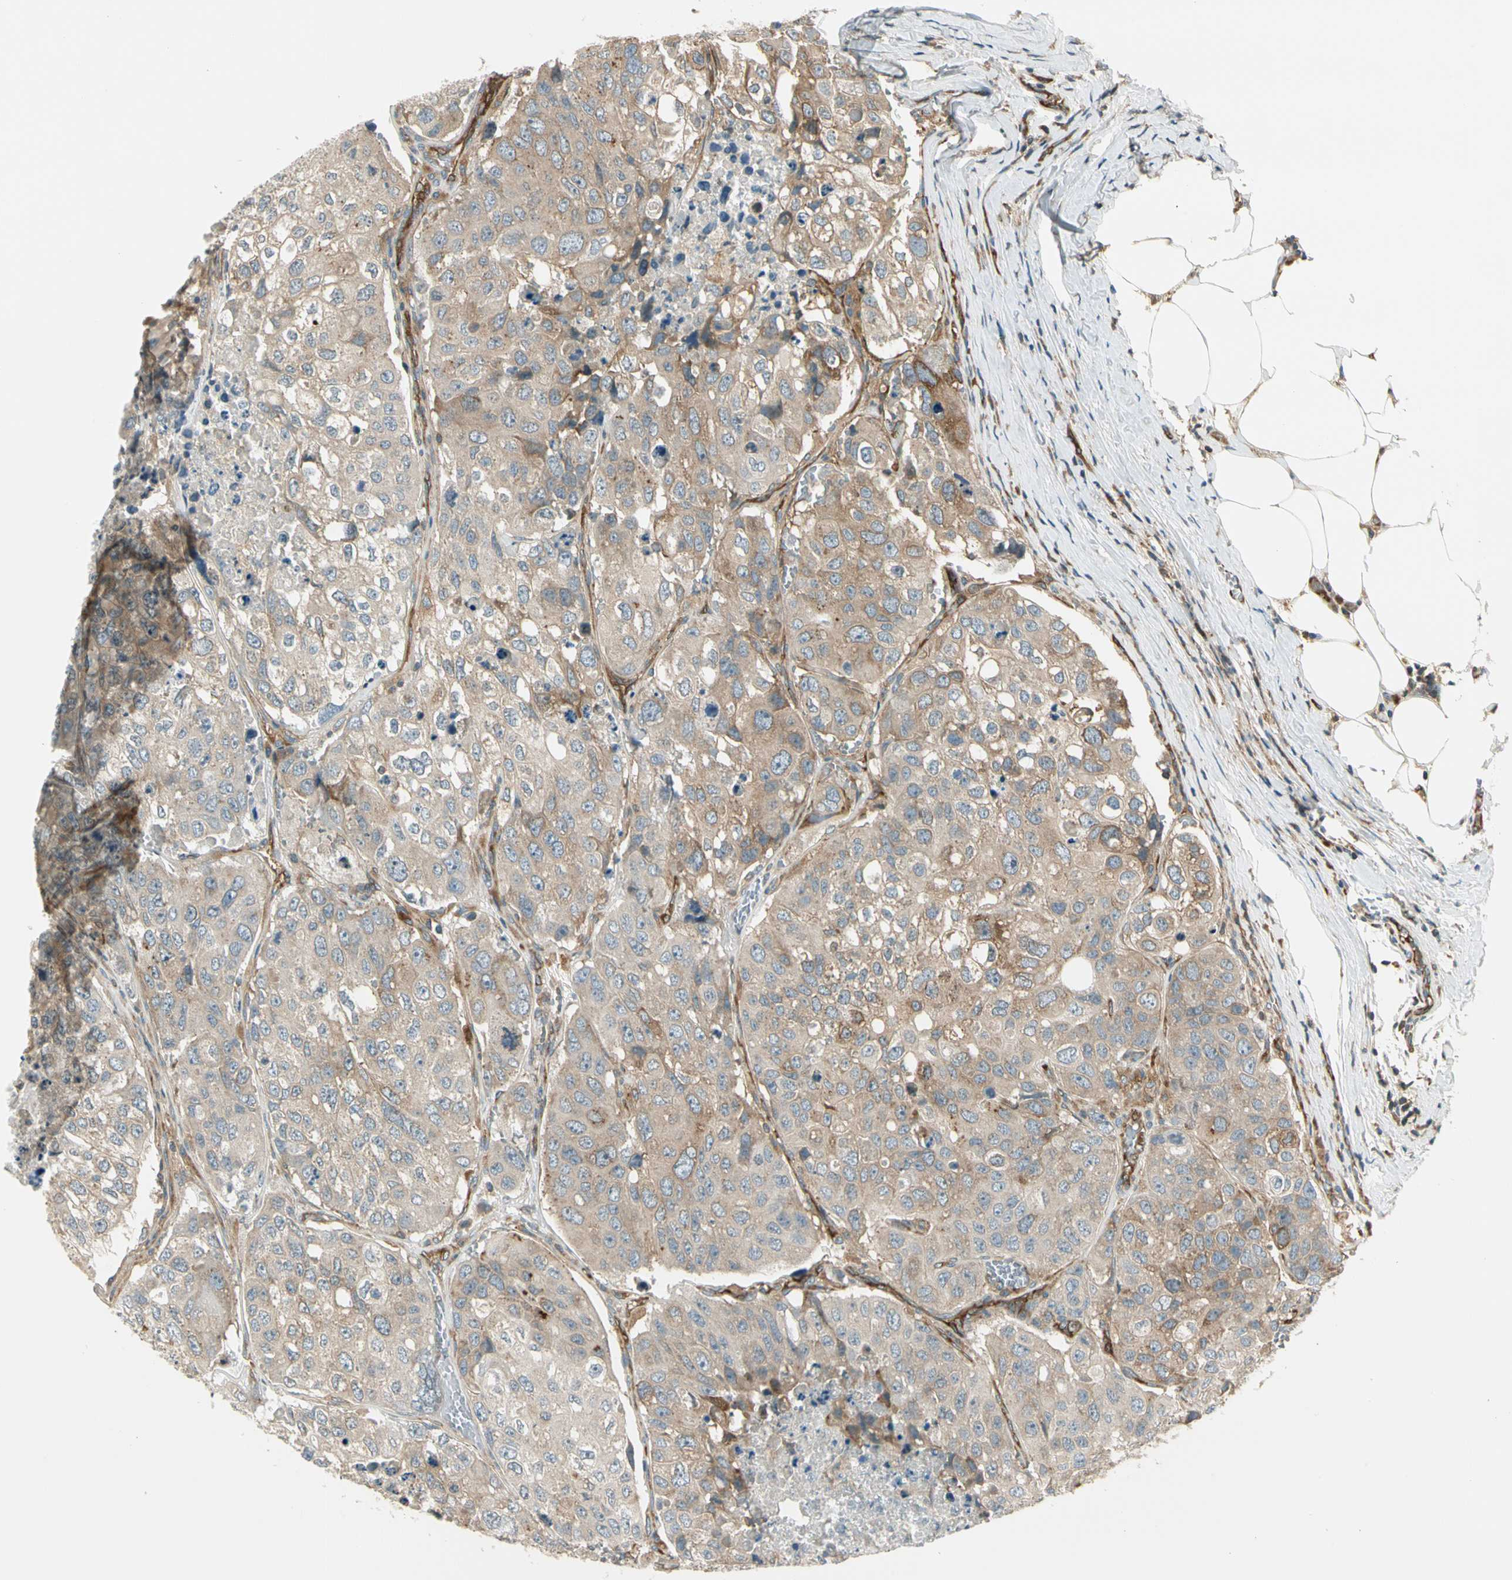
{"staining": {"intensity": "weak", "quantity": "25%-75%", "location": "cytoplasmic/membranous"}, "tissue": "urothelial cancer", "cell_type": "Tumor cells", "image_type": "cancer", "snomed": [{"axis": "morphology", "description": "Urothelial carcinoma, High grade"}, {"axis": "topography", "description": "Lymph node"}, {"axis": "topography", "description": "Urinary bladder"}], "caption": "The histopathology image exhibits staining of high-grade urothelial carcinoma, revealing weak cytoplasmic/membranous protein positivity (brown color) within tumor cells. (DAB (3,3'-diaminobenzidine) IHC, brown staining for protein, blue staining for nuclei).", "gene": "TRIO", "patient": {"sex": "male", "age": 51}}